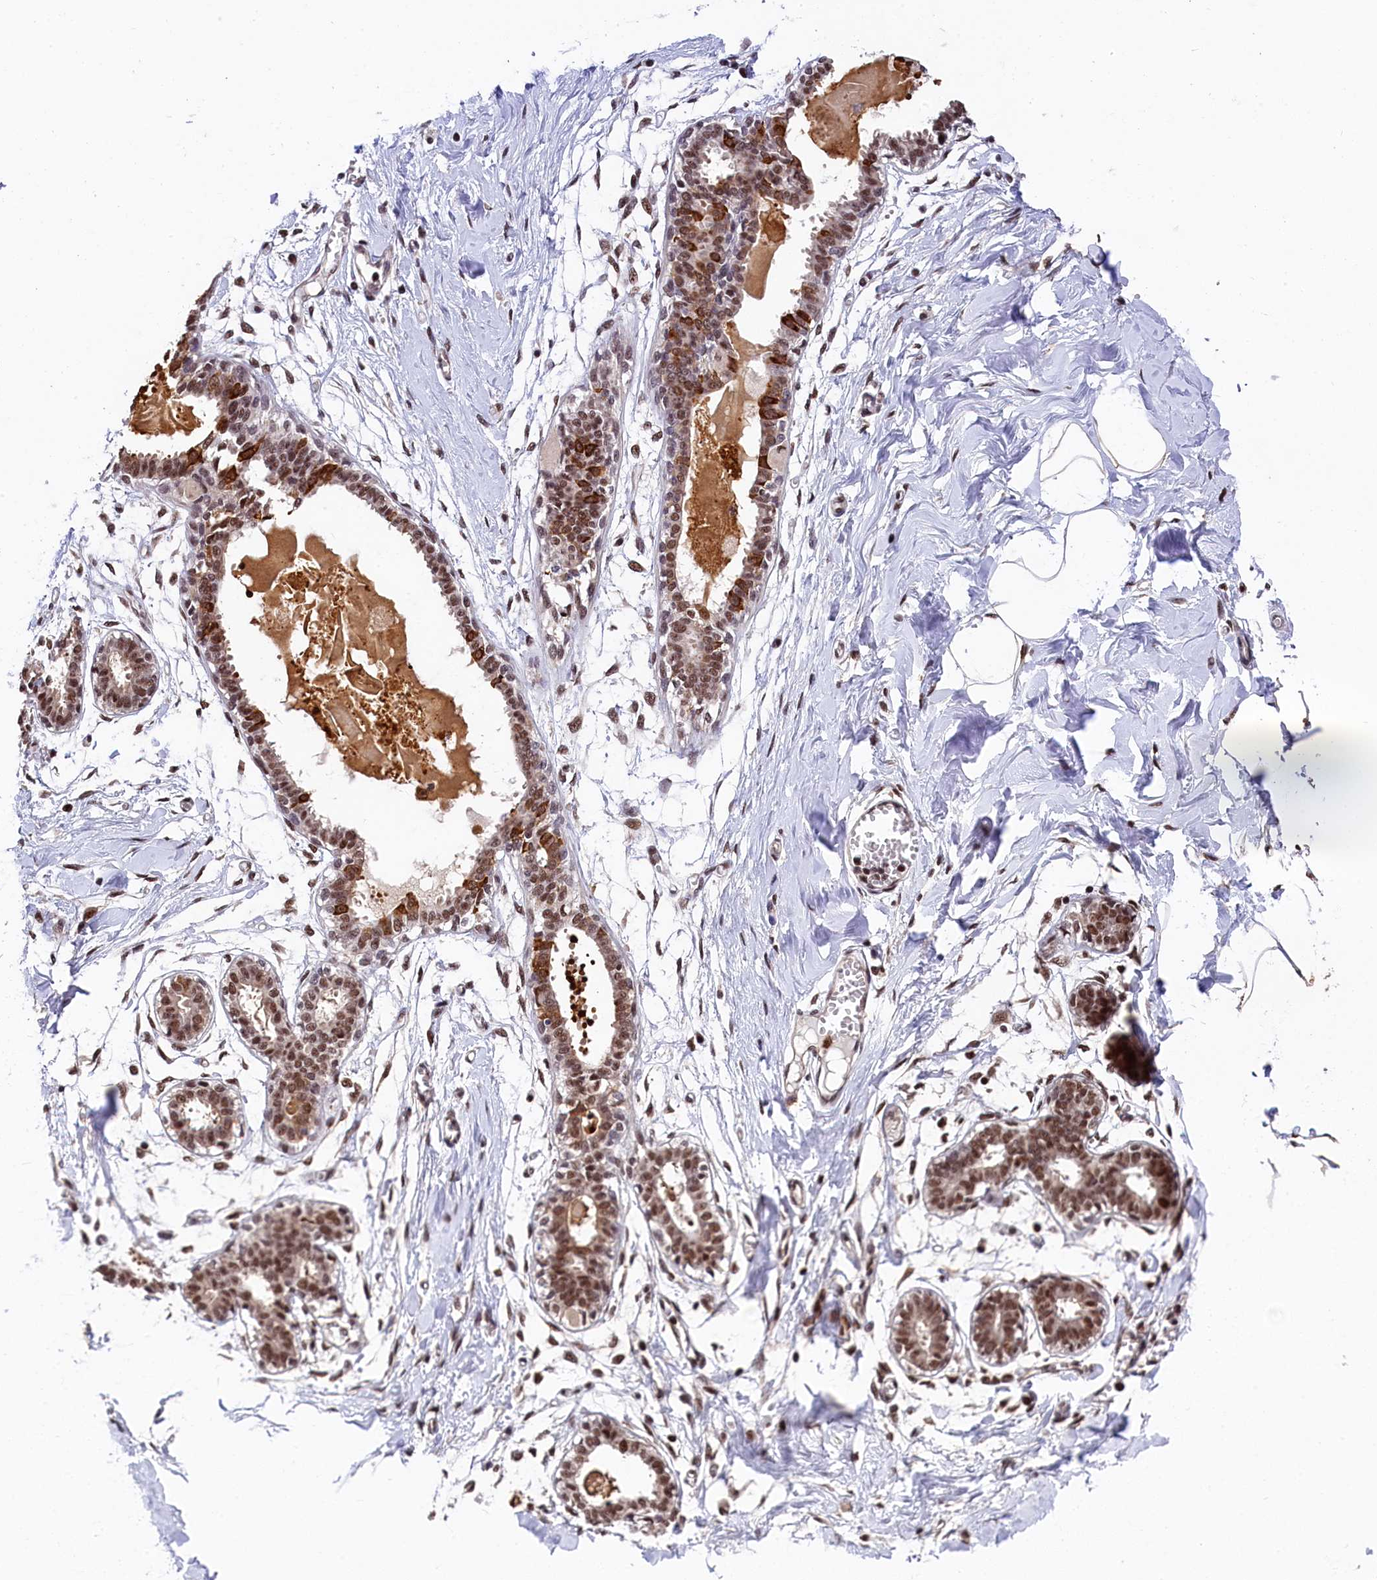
{"staining": {"intensity": "moderate", "quantity": ">75%", "location": "cytoplasmic/membranous,nuclear"}, "tissue": "breast", "cell_type": "Adipocytes", "image_type": "normal", "snomed": [{"axis": "morphology", "description": "Normal tissue, NOS"}, {"axis": "topography", "description": "Breast"}], "caption": "A high-resolution image shows IHC staining of normal breast, which exhibits moderate cytoplasmic/membranous,nuclear expression in approximately >75% of adipocytes. Immunohistochemistry (ihc) stains the protein in brown and the nuclei are stained blue.", "gene": "ADIG", "patient": {"sex": "female", "age": 27}}